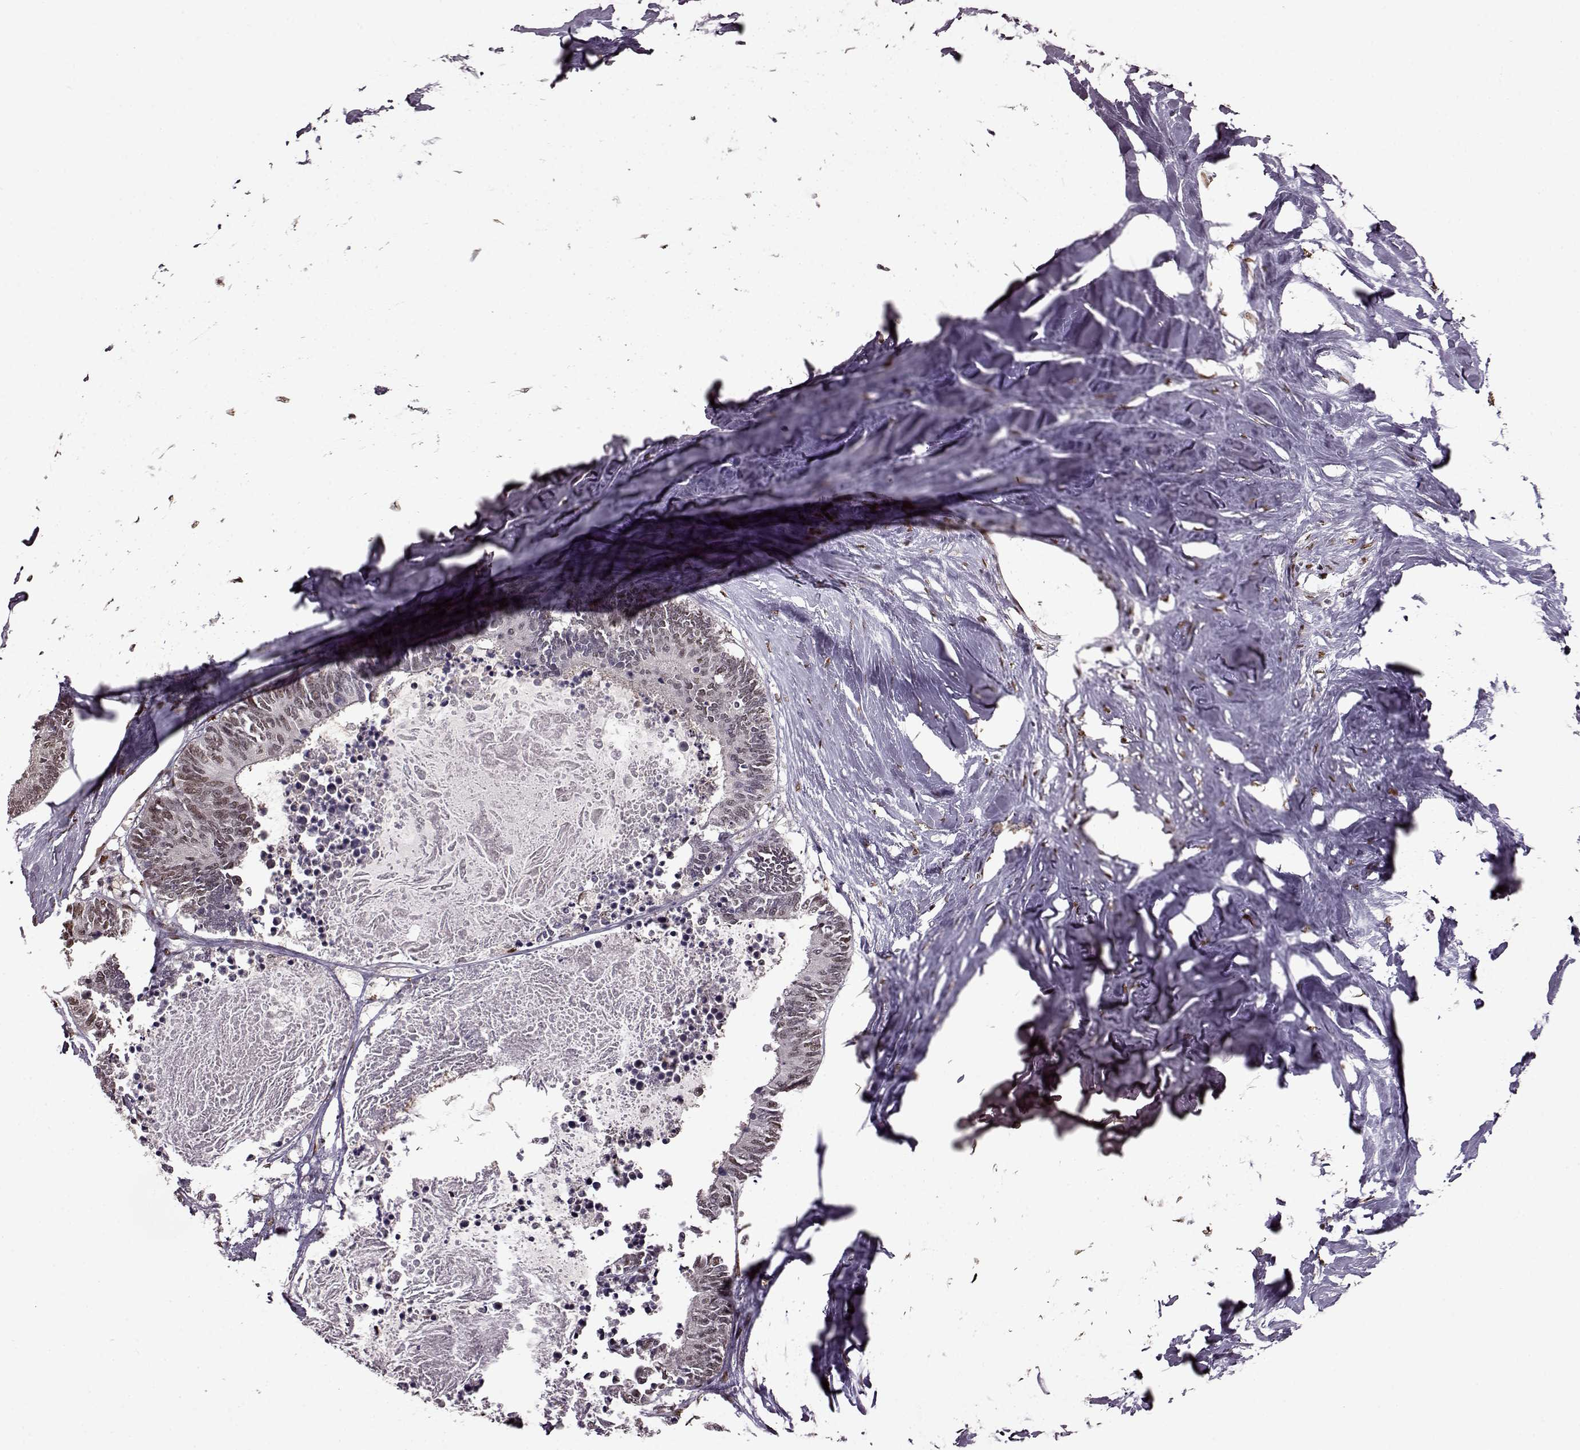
{"staining": {"intensity": "weak", "quantity": "25%-75%", "location": "nuclear"}, "tissue": "colorectal cancer", "cell_type": "Tumor cells", "image_type": "cancer", "snomed": [{"axis": "morphology", "description": "Adenocarcinoma, NOS"}, {"axis": "topography", "description": "Colon"}, {"axis": "topography", "description": "Rectum"}], "caption": "DAB immunohistochemical staining of colorectal adenocarcinoma displays weak nuclear protein positivity in approximately 25%-75% of tumor cells.", "gene": "FTO", "patient": {"sex": "male", "age": 57}}